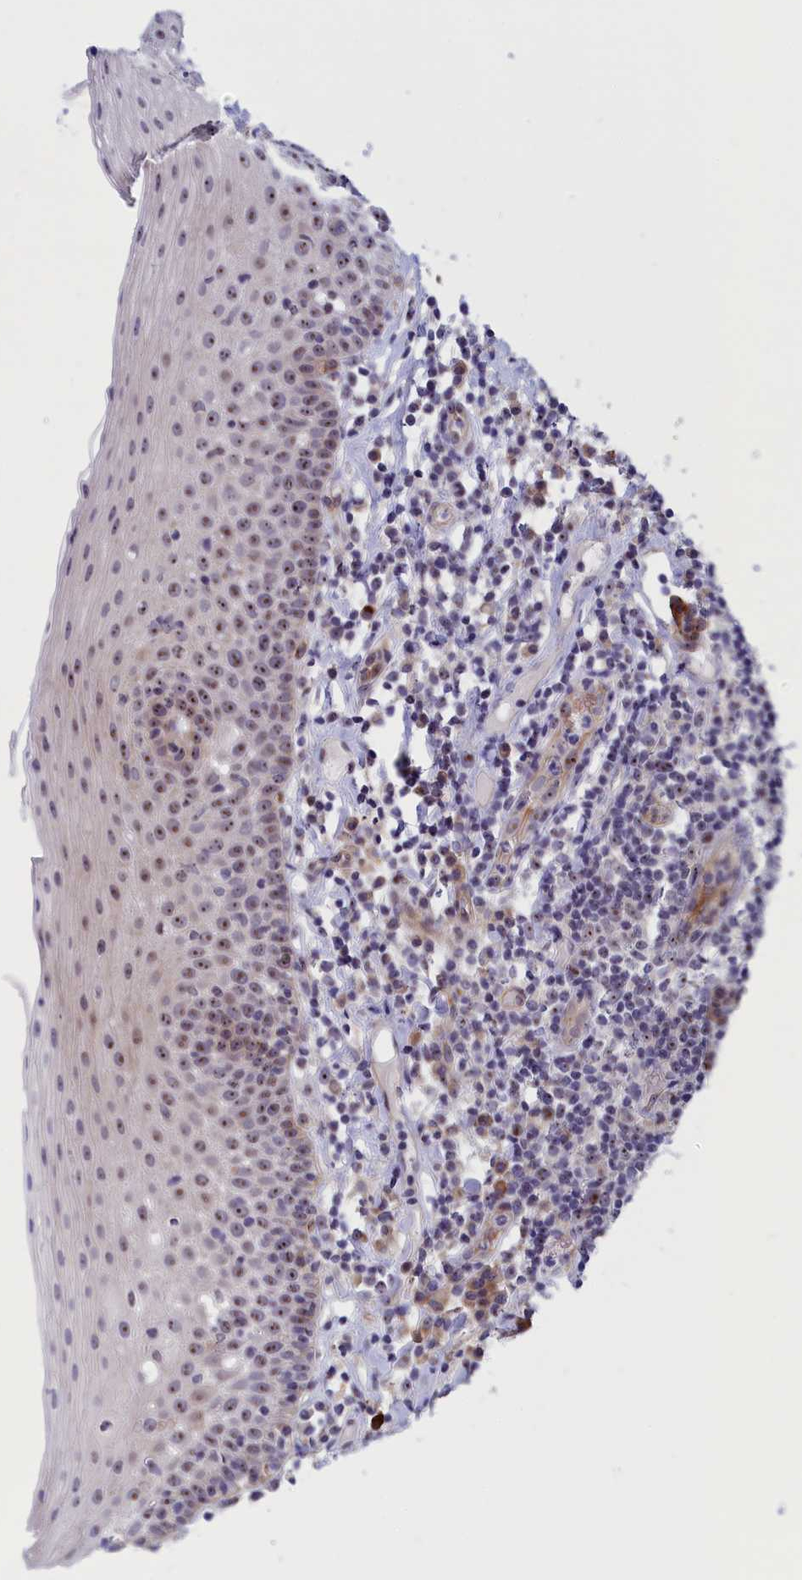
{"staining": {"intensity": "moderate", "quantity": ">75%", "location": "nuclear"}, "tissue": "oral mucosa", "cell_type": "Squamous epithelial cells", "image_type": "normal", "snomed": [{"axis": "morphology", "description": "Normal tissue, NOS"}, {"axis": "topography", "description": "Oral tissue"}], "caption": "Brown immunohistochemical staining in unremarkable oral mucosa displays moderate nuclear staining in approximately >75% of squamous epithelial cells.", "gene": "DBNDD1", "patient": {"sex": "female", "age": 69}}